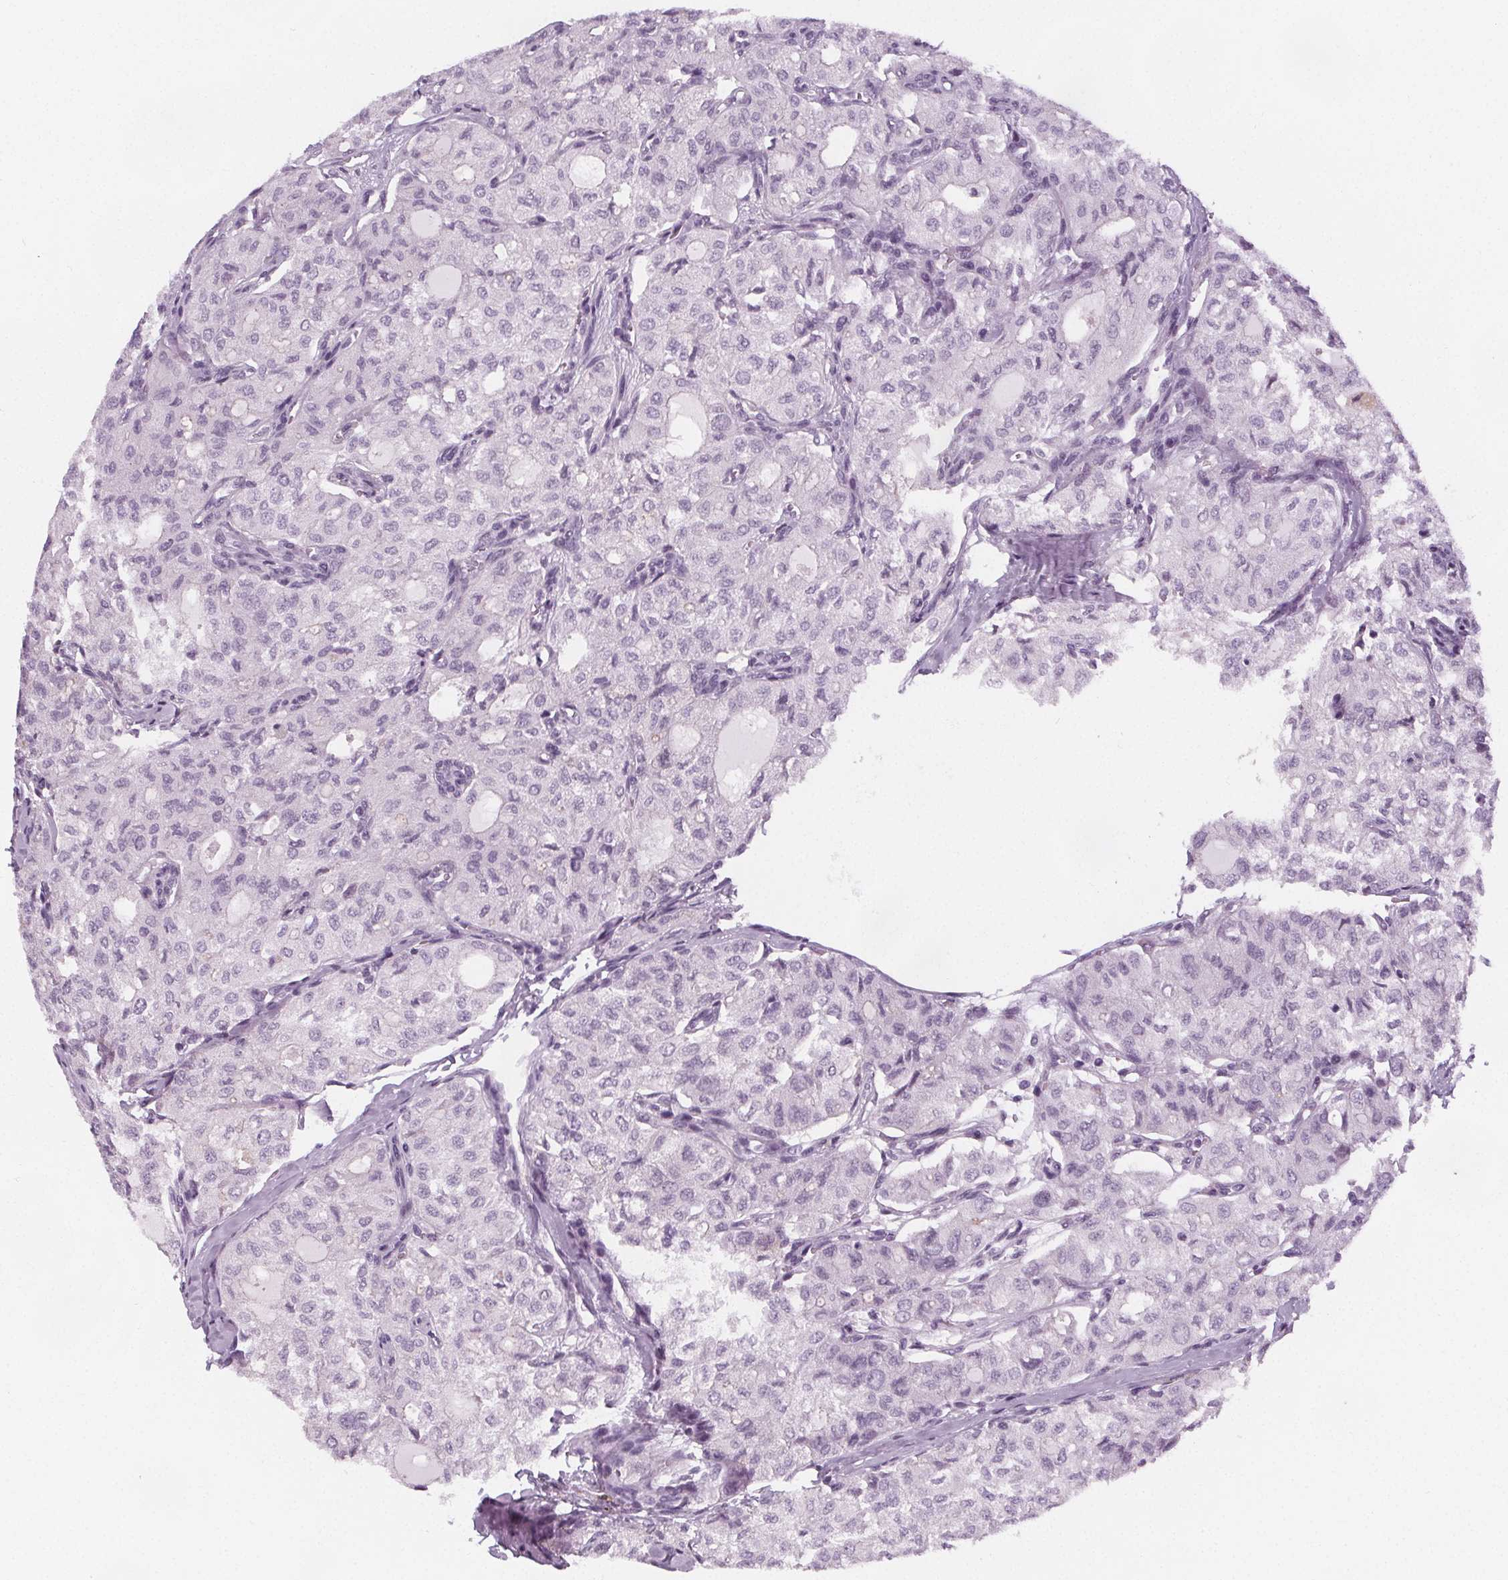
{"staining": {"intensity": "negative", "quantity": "none", "location": "none"}, "tissue": "thyroid cancer", "cell_type": "Tumor cells", "image_type": "cancer", "snomed": [{"axis": "morphology", "description": "Follicular adenoma carcinoma, NOS"}, {"axis": "topography", "description": "Thyroid gland"}], "caption": "Immunohistochemistry photomicrograph of thyroid follicular adenoma carcinoma stained for a protein (brown), which exhibits no staining in tumor cells.", "gene": "SLC5A12", "patient": {"sex": "male", "age": 75}}